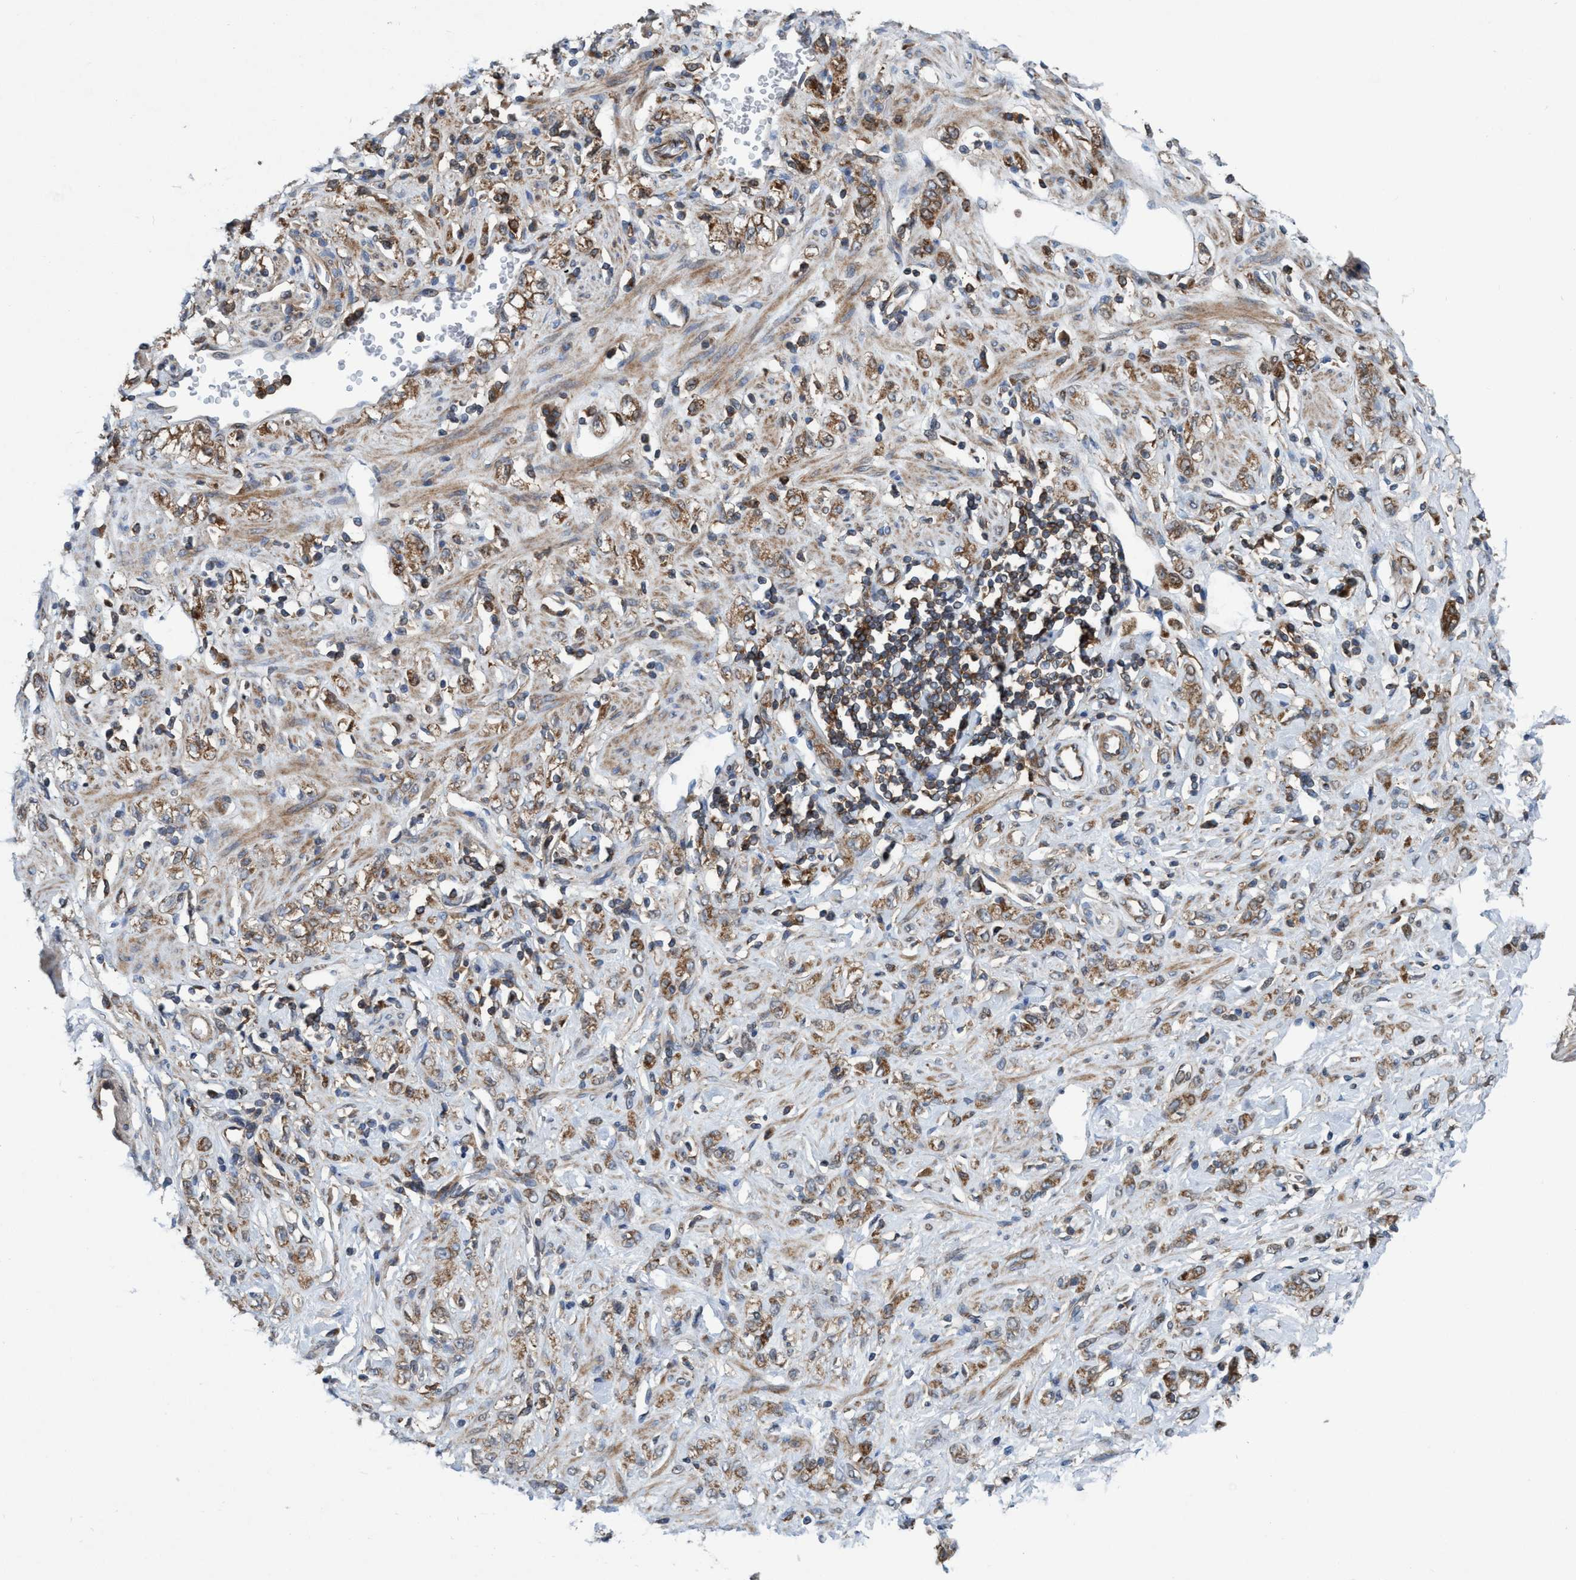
{"staining": {"intensity": "moderate", "quantity": ">75%", "location": "cytoplasmic/membranous"}, "tissue": "stomach cancer", "cell_type": "Tumor cells", "image_type": "cancer", "snomed": [{"axis": "morphology", "description": "Normal tissue, NOS"}, {"axis": "morphology", "description": "Adenocarcinoma, NOS"}, {"axis": "topography", "description": "Stomach"}], "caption": "This micrograph displays immunohistochemistry (IHC) staining of stomach adenocarcinoma, with medium moderate cytoplasmic/membranous staining in about >75% of tumor cells.", "gene": "SLC16A3", "patient": {"sex": "male", "age": 82}}